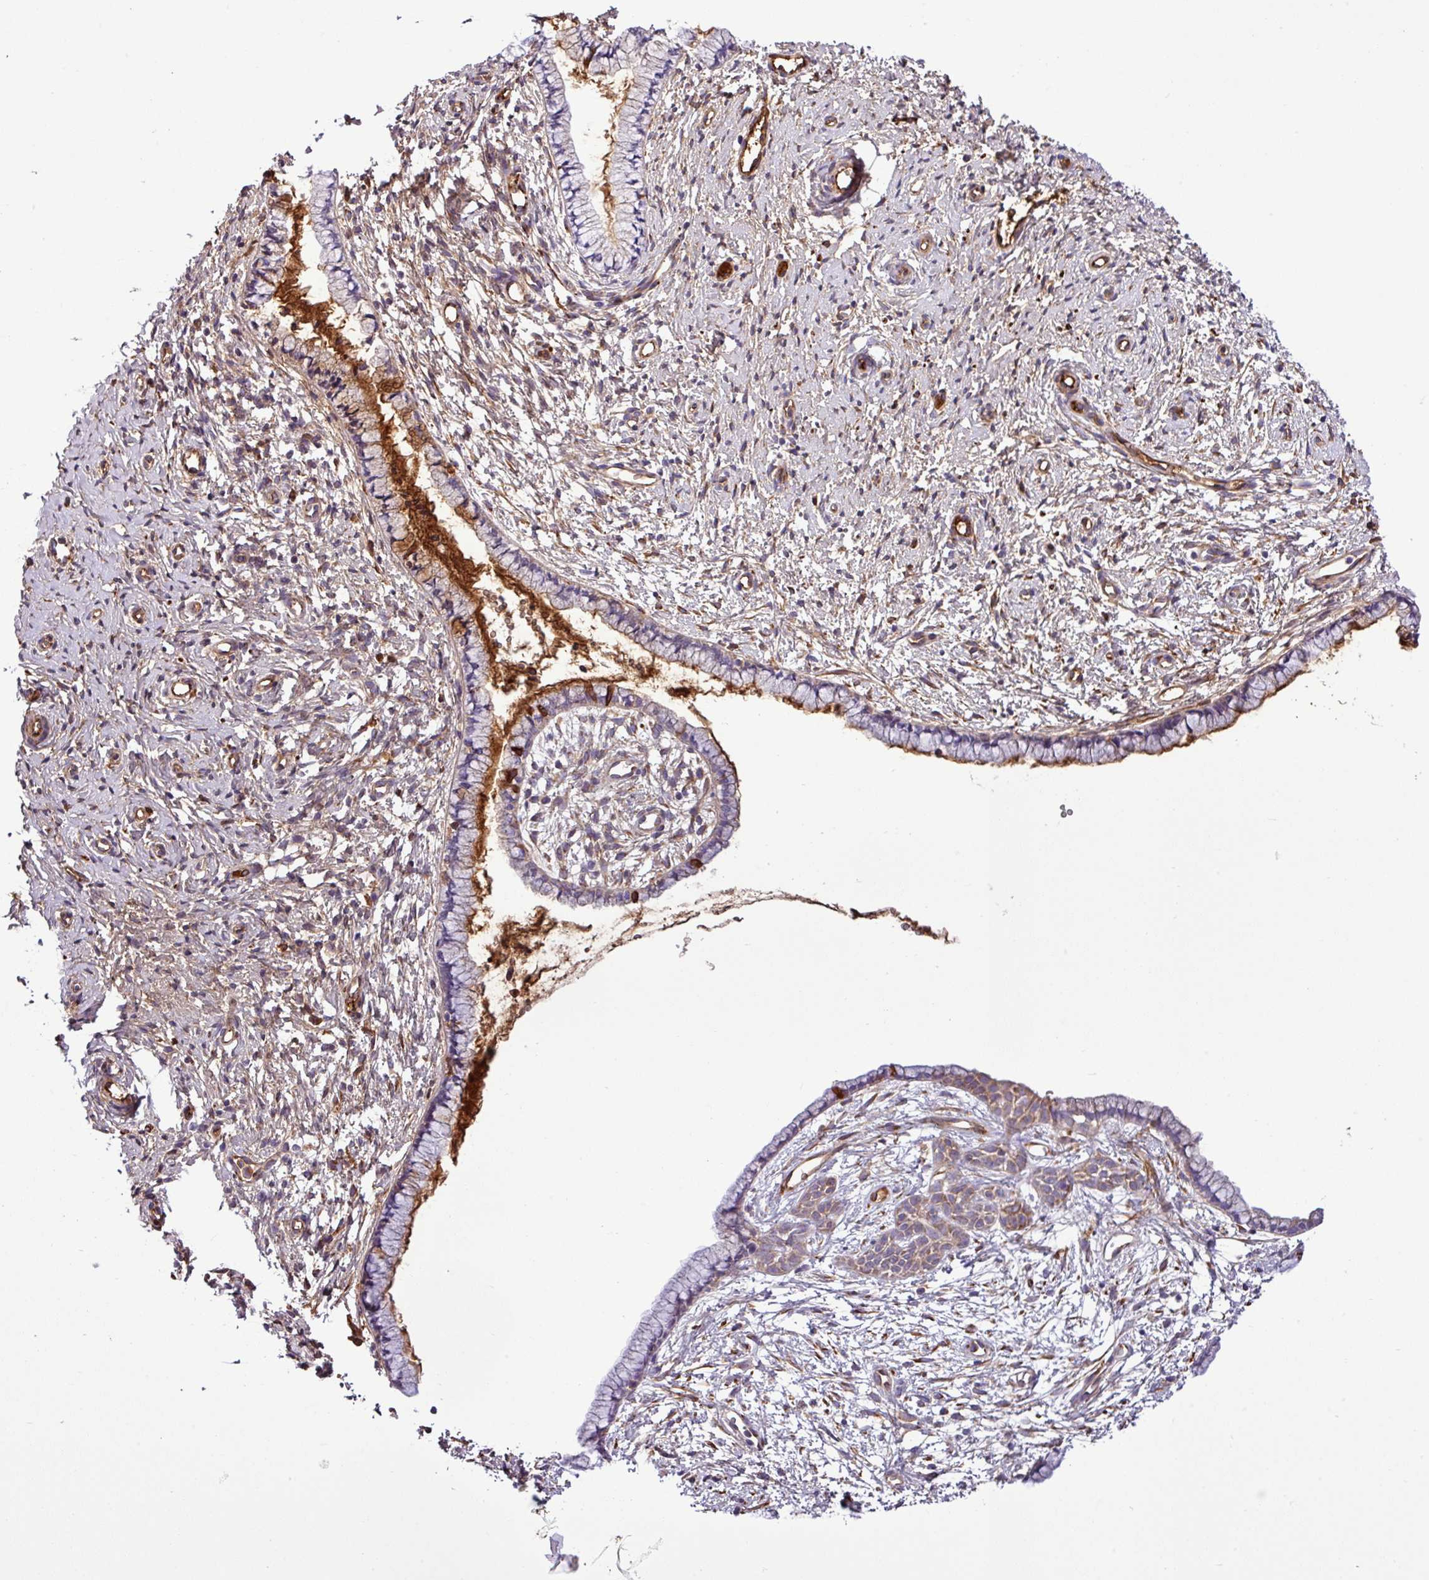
{"staining": {"intensity": "moderate", "quantity": "<25%", "location": "cytoplasmic/membranous"}, "tissue": "cervix", "cell_type": "Glandular cells", "image_type": "normal", "snomed": [{"axis": "morphology", "description": "Normal tissue, NOS"}, {"axis": "topography", "description": "Cervix"}], "caption": "Moderate cytoplasmic/membranous staining is seen in about <25% of glandular cells in unremarkable cervix.", "gene": "CWH43", "patient": {"sex": "female", "age": 57}}